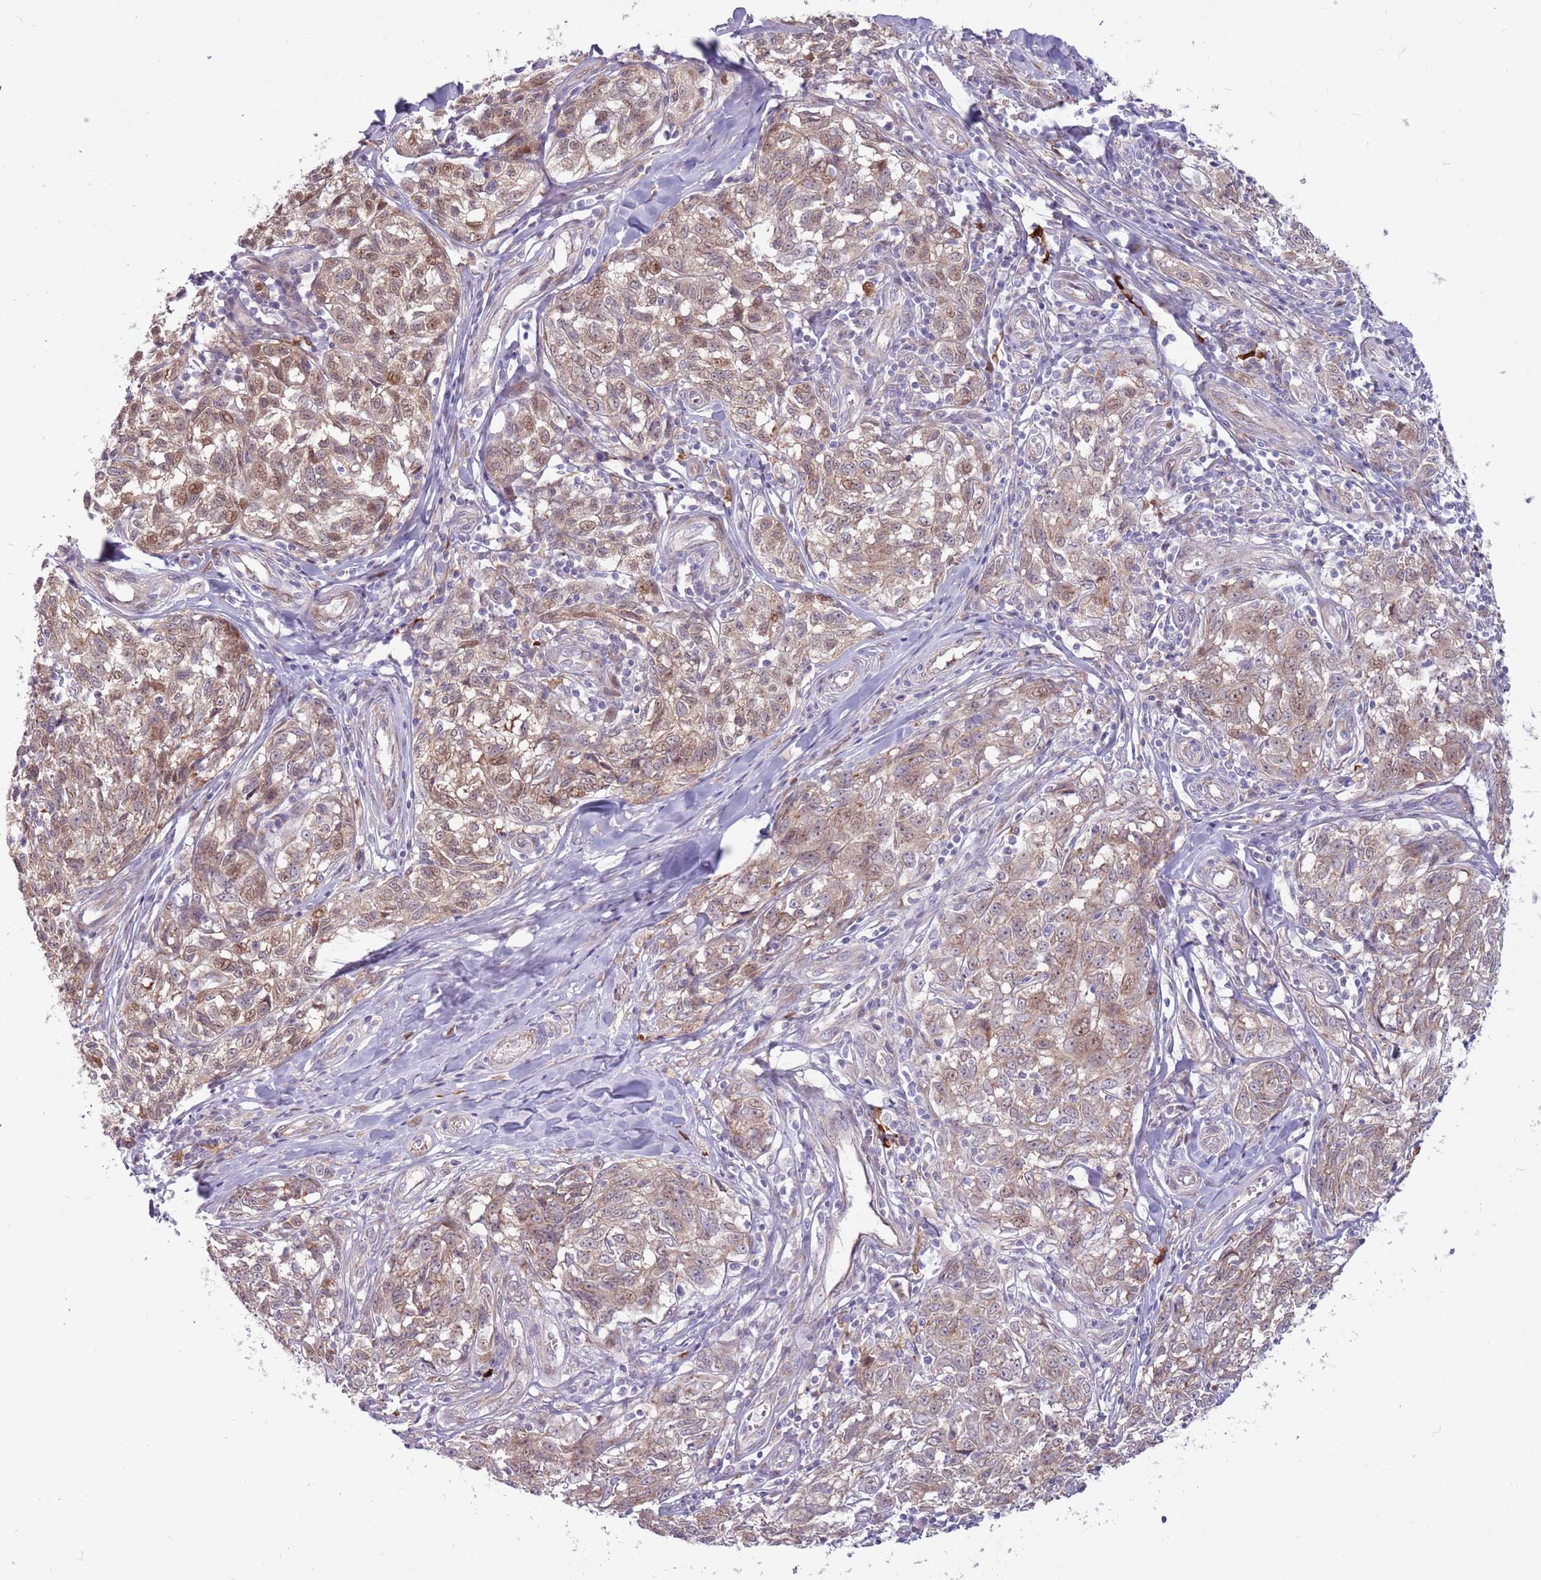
{"staining": {"intensity": "weak", "quantity": ">75%", "location": "cytoplasmic/membranous,nuclear"}, "tissue": "melanoma", "cell_type": "Tumor cells", "image_type": "cancer", "snomed": [{"axis": "morphology", "description": "Normal tissue, NOS"}, {"axis": "morphology", "description": "Malignant melanoma, NOS"}, {"axis": "topography", "description": "Skin"}], "caption": "Immunohistochemical staining of human melanoma demonstrates low levels of weak cytoplasmic/membranous and nuclear protein staining in approximately >75% of tumor cells.", "gene": "CCDC150", "patient": {"sex": "female", "age": 64}}